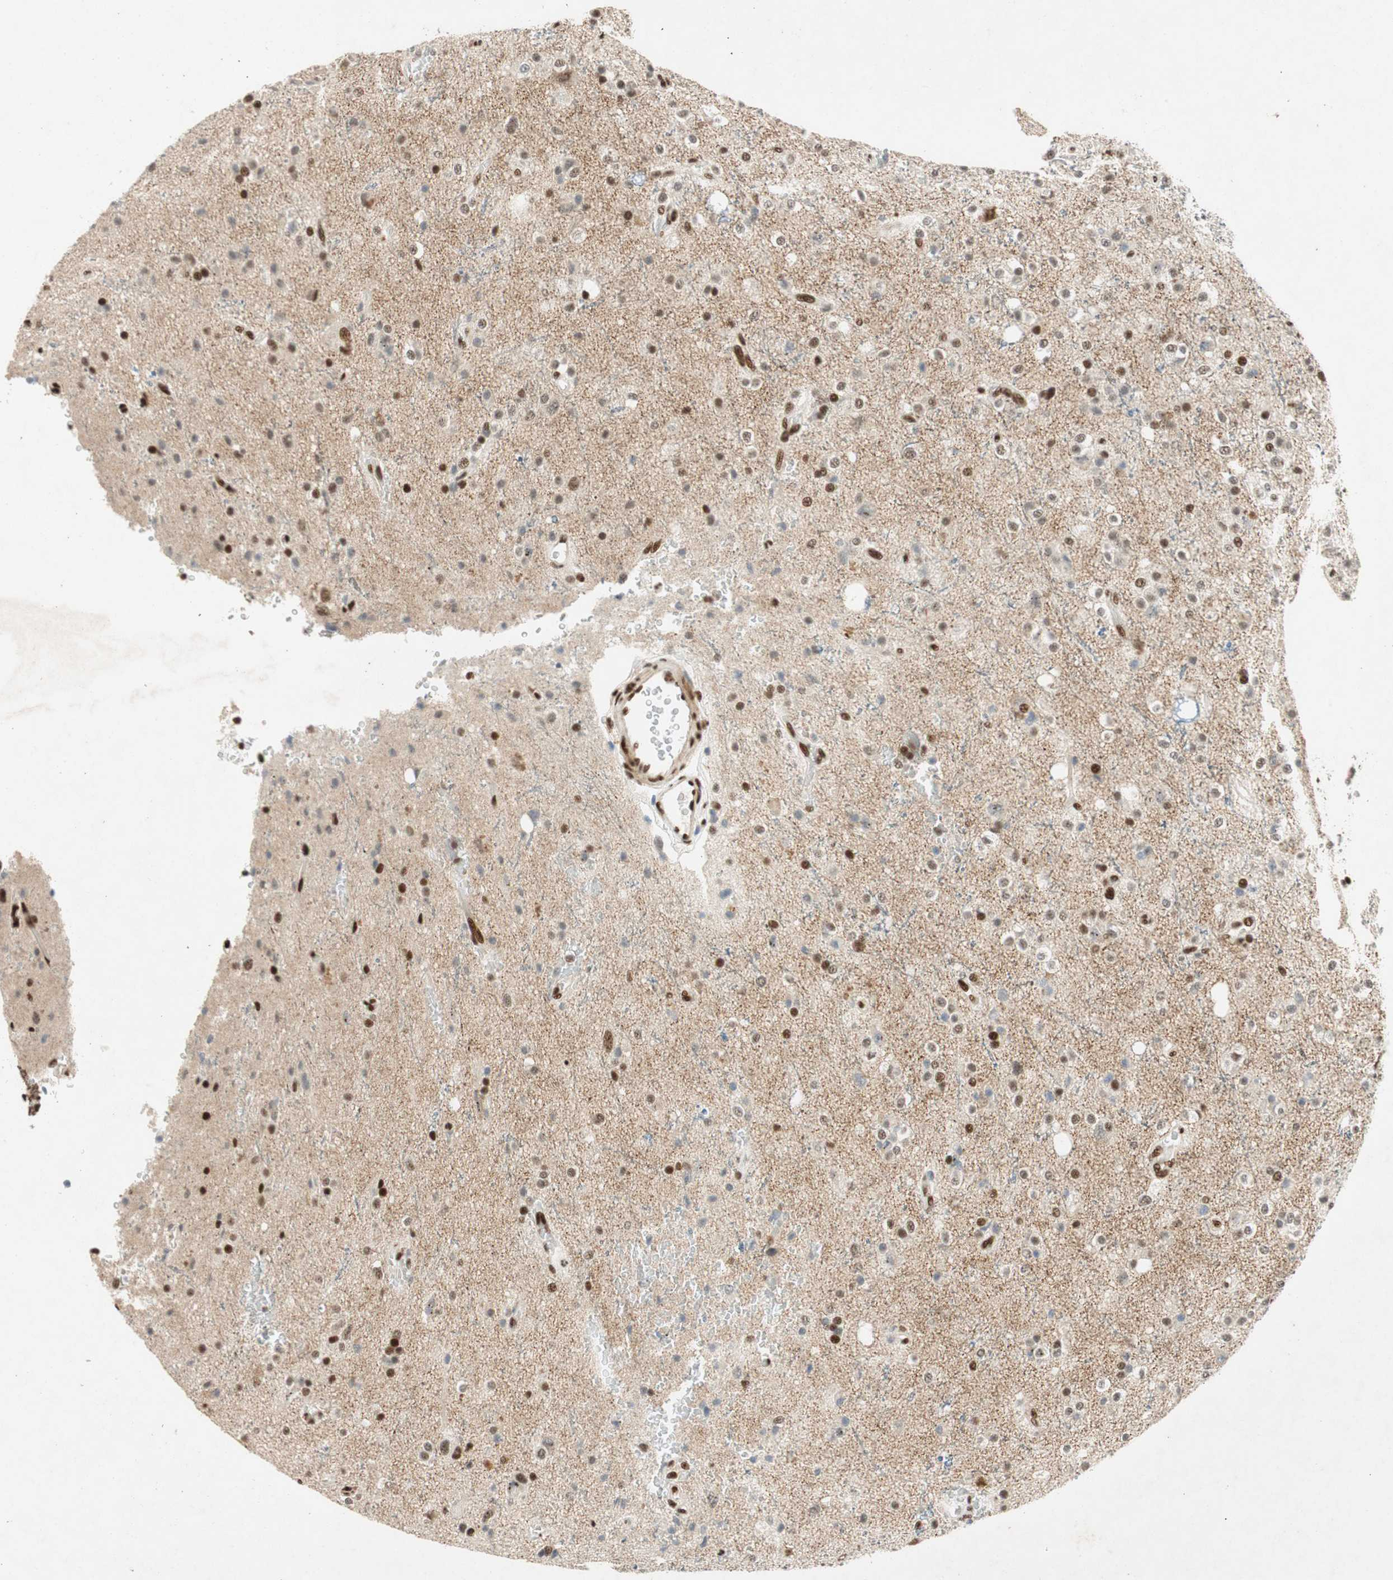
{"staining": {"intensity": "strong", "quantity": ">75%", "location": "nuclear"}, "tissue": "glioma", "cell_type": "Tumor cells", "image_type": "cancer", "snomed": [{"axis": "morphology", "description": "Glioma, malignant, High grade"}, {"axis": "topography", "description": "Brain"}], "caption": "Strong nuclear protein staining is present in approximately >75% of tumor cells in malignant glioma (high-grade). Using DAB (3,3'-diaminobenzidine) (brown) and hematoxylin (blue) stains, captured at high magnification using brightfield microscopy.", "gene": "NCBP3", "patient": {"sex": "male", "age": 47}}